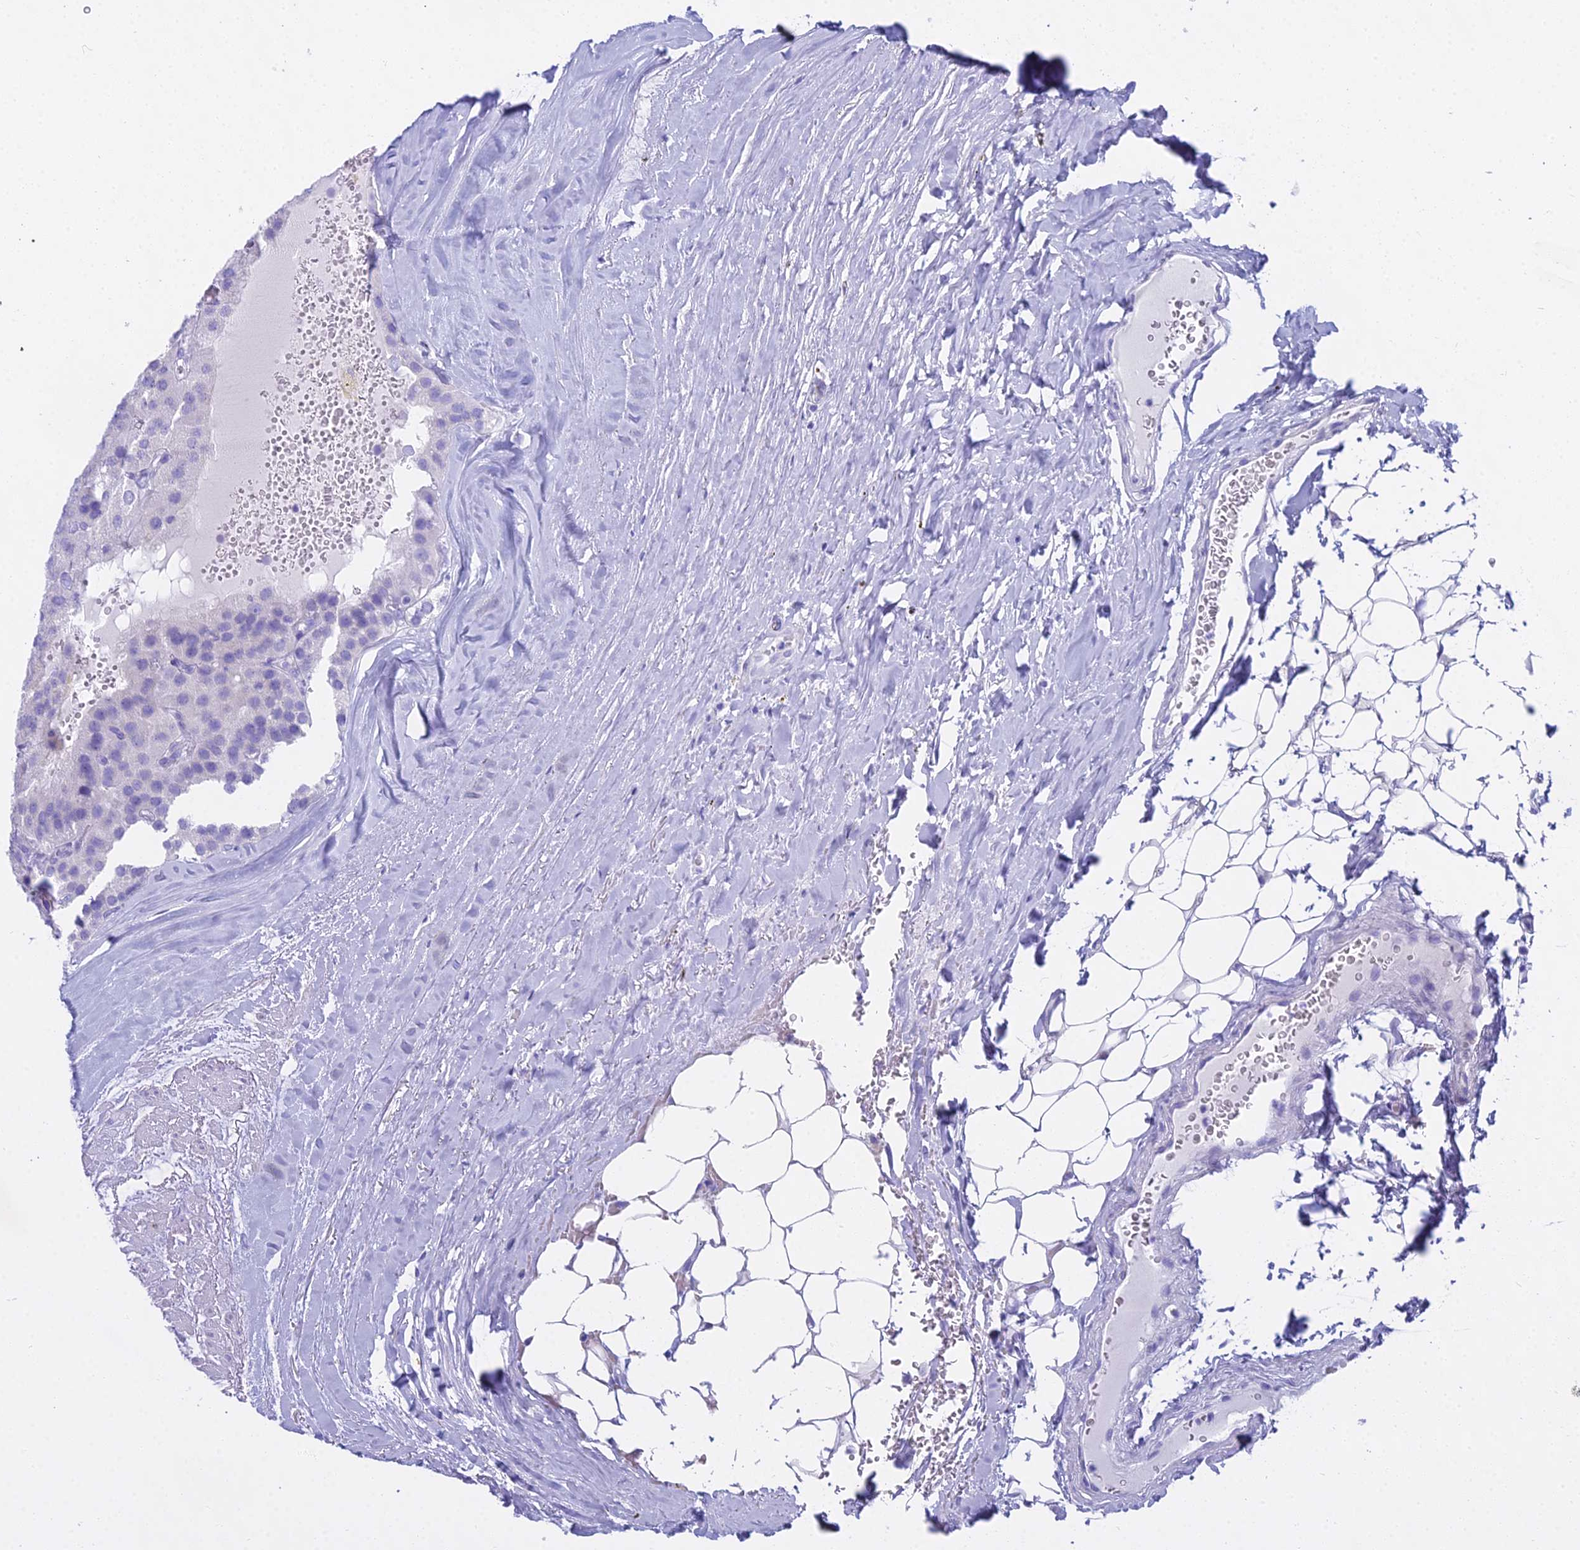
{"staining": {"intensity": "negative", "quantity": "none", "location": "none"}, "tissue": "parathyroid gland", "cell_type": "Glandular cells", "image_type": "normal", "snomed": [{"axis": "morphology", "description": "Normal tissue, NOS"}, {"axis": "morphology", "description": "Adenoma, NOS"}, {"axis": "topography", "description": "Parathyroid gland"}], "caption": "Immunohistochemistry photomicrograph of benign parathyroid gland: human parathyroid gland stained with DAB reveals no significant protein positivity in glandular cells.", "gene": "CGB1", "patient": {"sex": "female", "age": 86}}